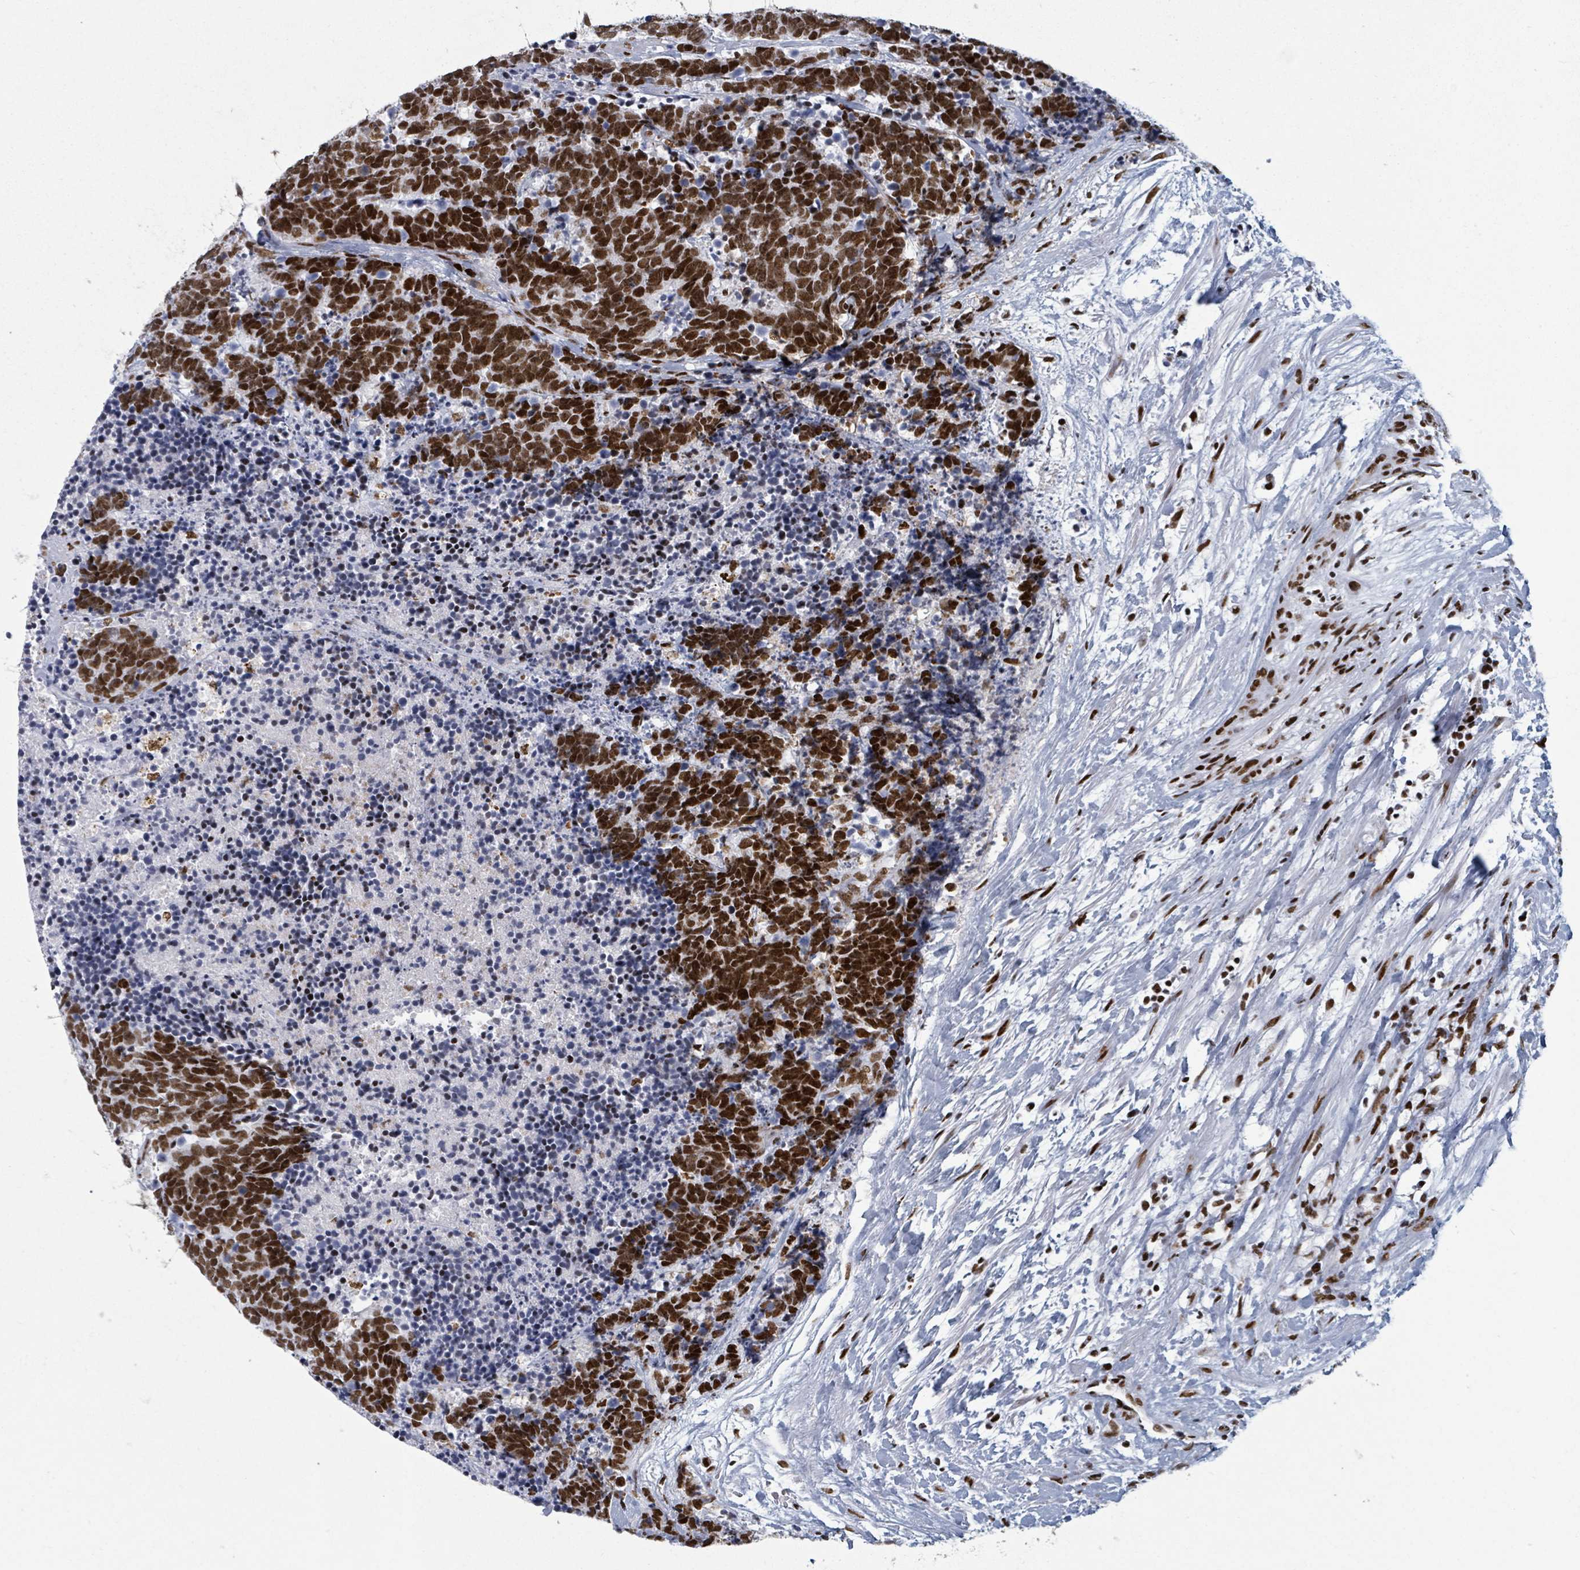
{"staining": {"intensity": "strong", "quantity": ">75%", "location": "nuclear"}, "tissue": "carcinoid", "cell_type": "Tumor cells", "image_type": "cancer", "snomed": [{"axis": "morphology", "description": "Carcinoma, NOS"}, {"axis": "morphology", "description": "Carcinoid, malignant, NOS"}, {"axis": "topography", "description": "Prostate"}], "caption": "Approximately >75% of tumor cells in human carcinoid exhibit strong nuclear protein staining as visualized by brown immunohistochemical staining.", "gene": "DHX16", "patient": {"sex": "male", "age": 57}}